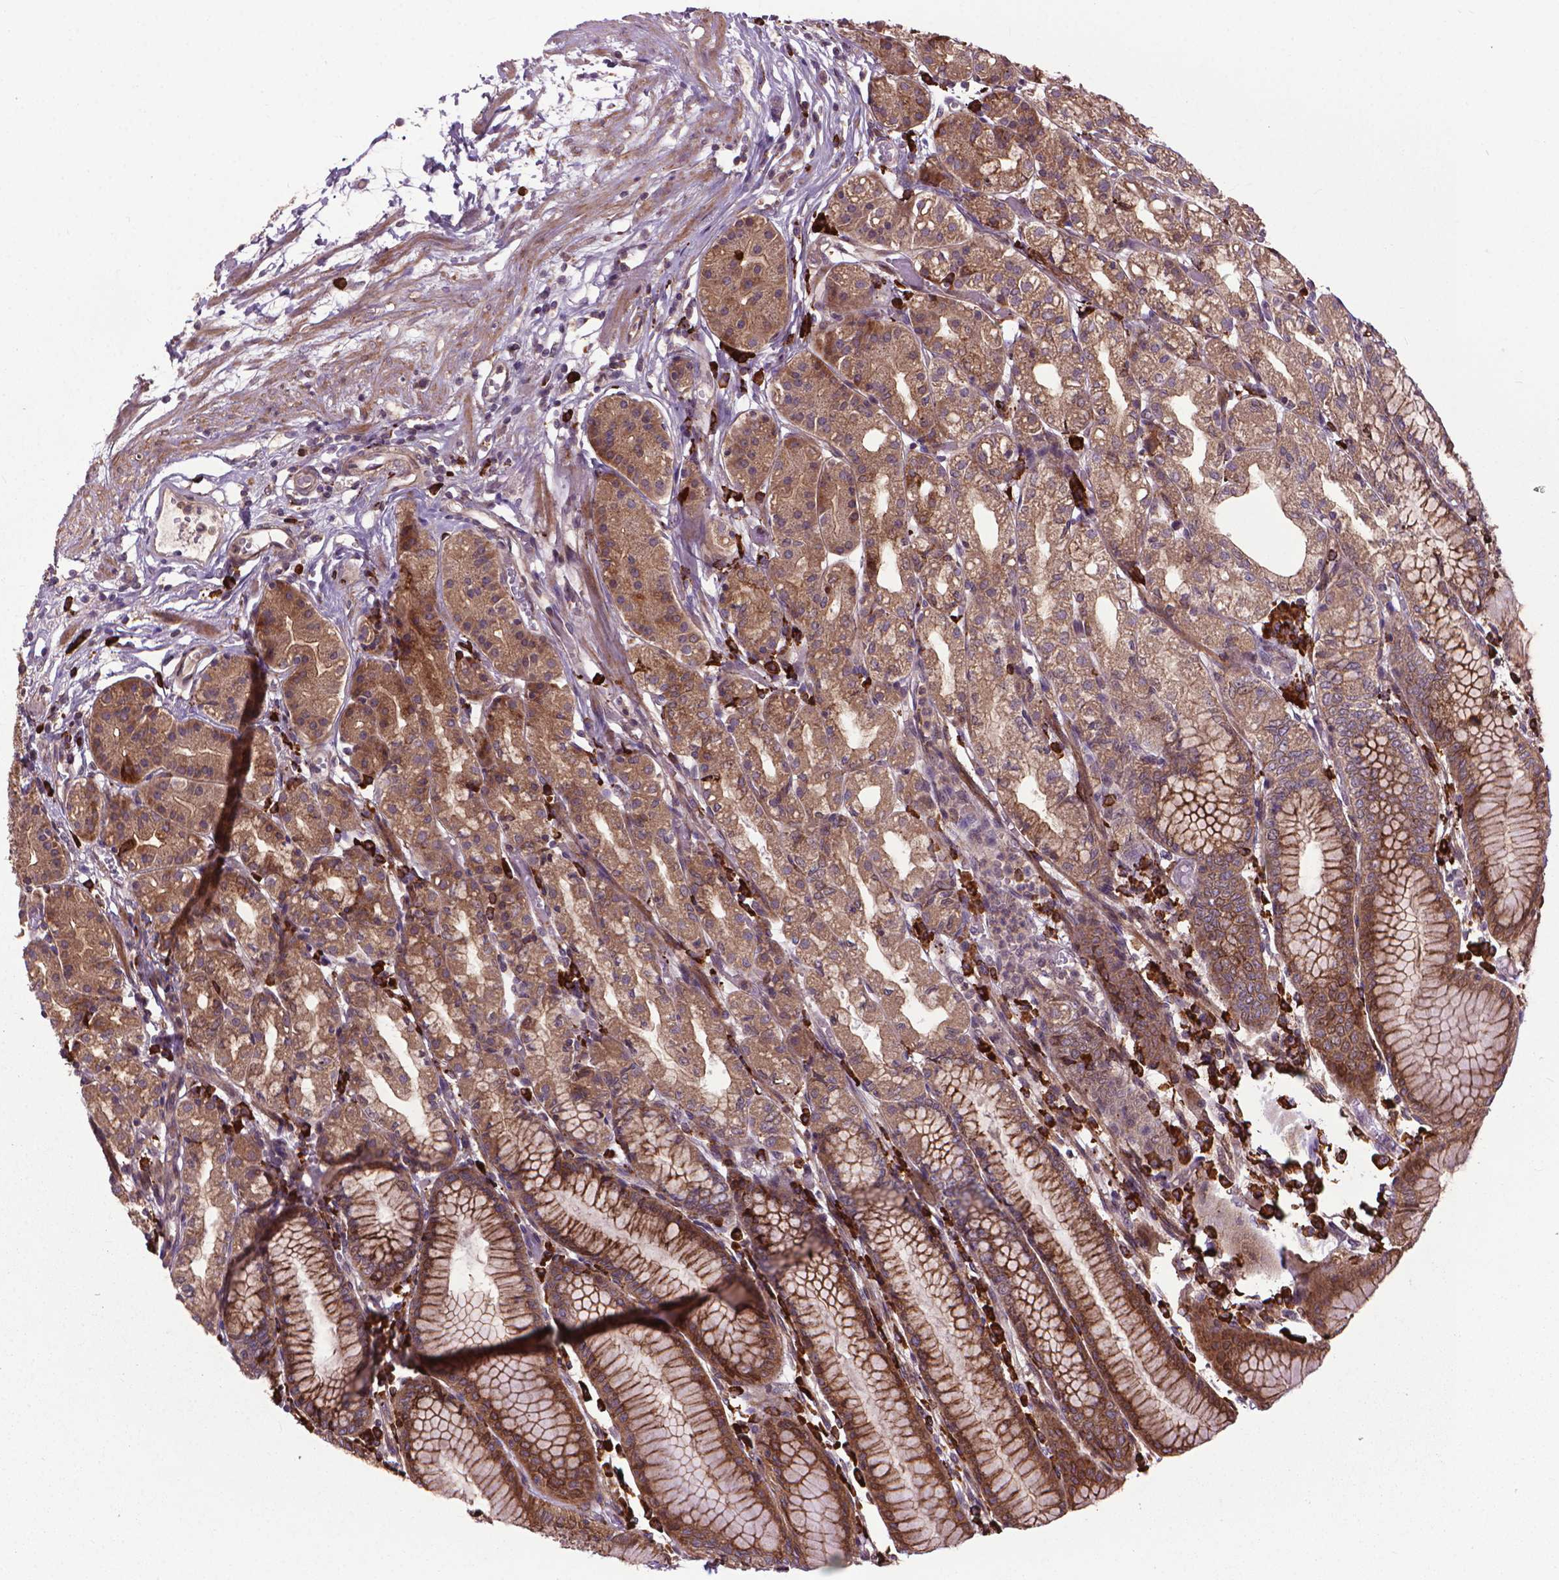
{"staining": {"intensity": "moderate", "quantity": ">75%", "location": "cytoplasmic/membranous"}, "tissue": "stomach", "cell_type": "Glandular cells", "image_type": "normal", "snomed": [{"axis": "morphology", "description": "Normal tissue, NOS"}, {"axis": "topography", "description": "Skeletal muscle"}, {"axis": "topography", "description": "Stomach"}], "caption": "Brown immunohistochemical staining in benign human stomach displays moderate cytoplasmic/membranous staining in approximately >75% of glandular cells. (Stains: DAB (3,3'-diaminobenzidine) in brown, nuclei in blue, Microscopy: brightfield microscopy at high magnification).", "gene": "MYH14", "patient": {"sex": "female", "age": 57}}